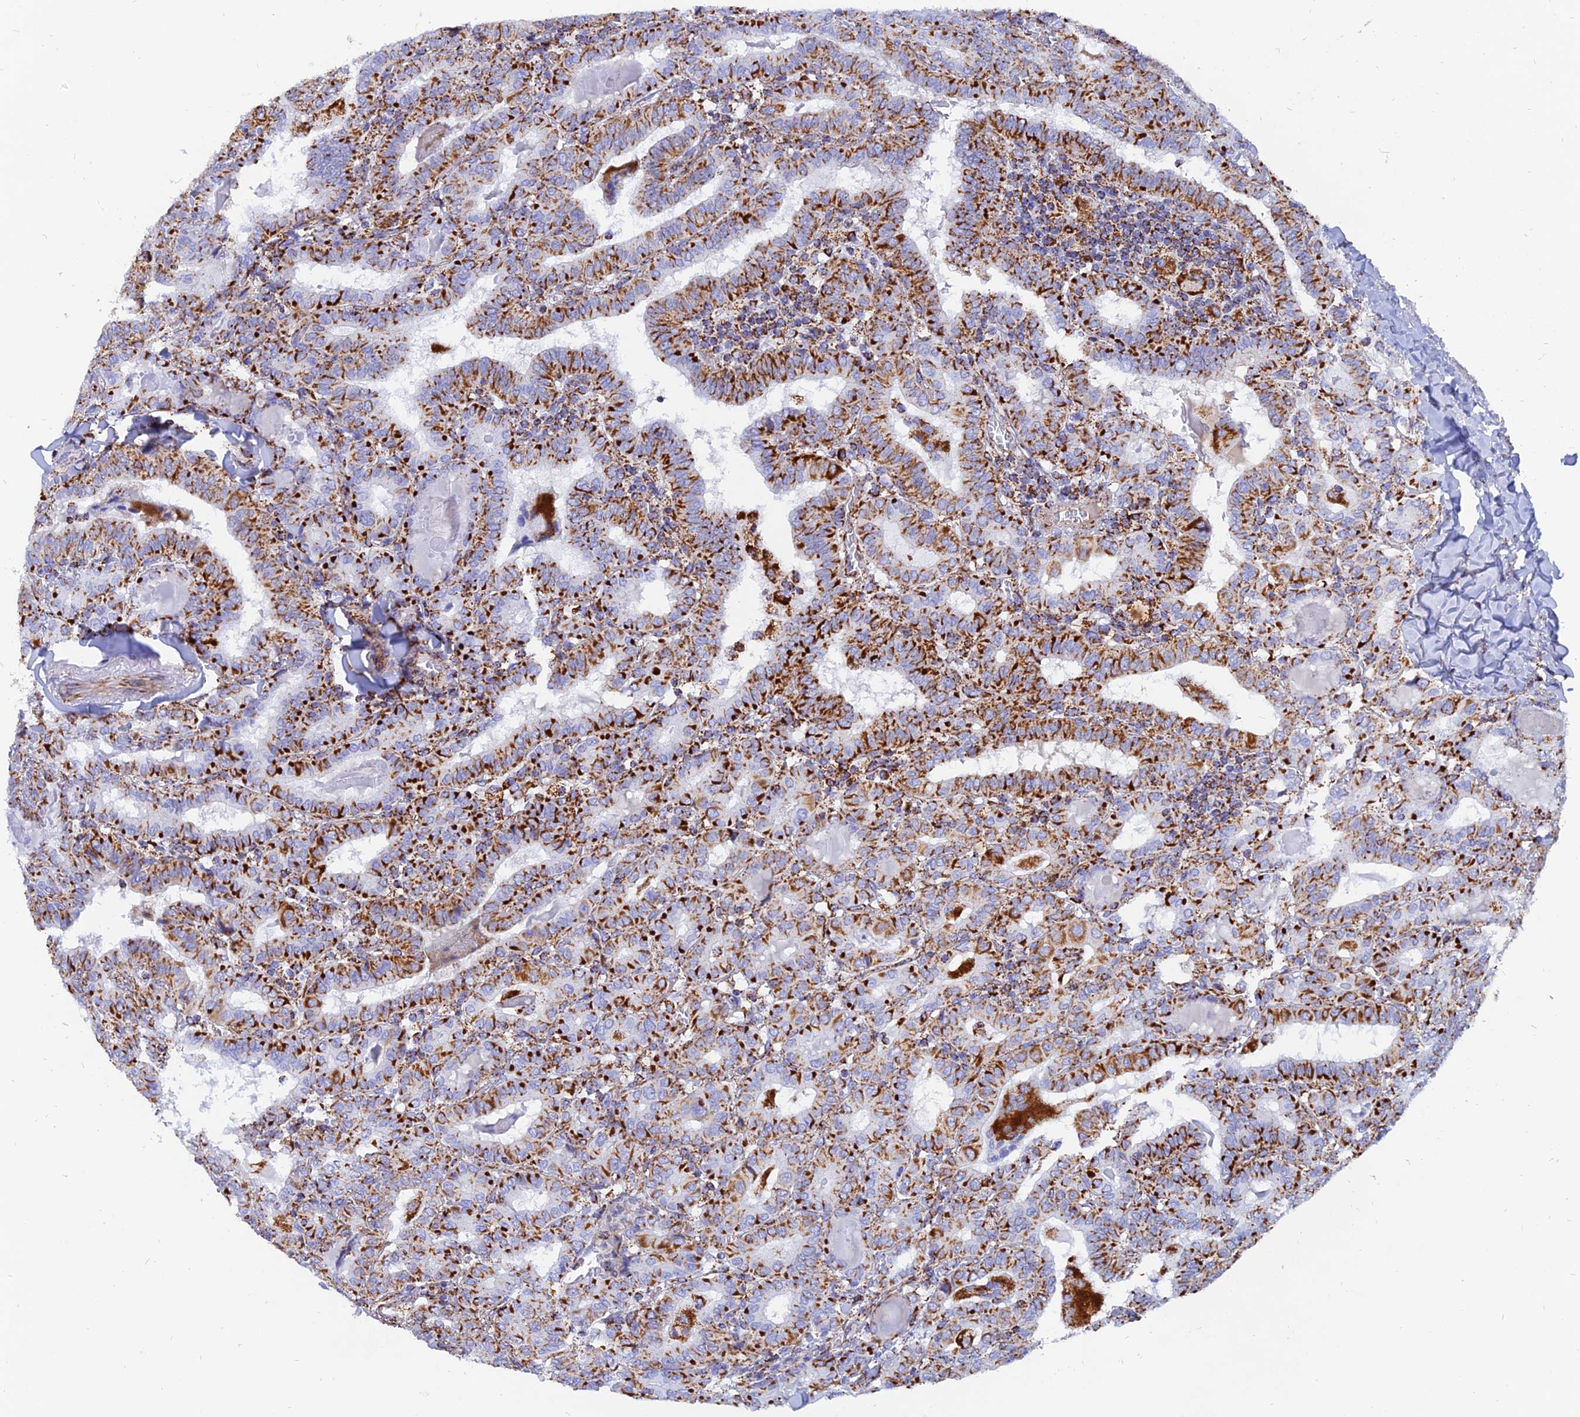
{"staining": {"intensity": "strong", "quantity": ">75%", "location": "cytoplasmic/membranous"}, "tissue": "thyroid cancer", "cell_type": "Tumor cells", "image_type": "cancer", "snomed": [{"axis": "morphology", "description": "Papillary adenocarcinoma, NOS"}, {"axis": "topography", "description": "Thyroid gland"}], "caption": "Tumor cells exhibit strong cytoplasmic/membranous expression in about >75% of cells in thyroid cancer (papillary adenocarcinoma).", "gene": "NDUFB6", "patient": {"sex": "female", "age": 72}}